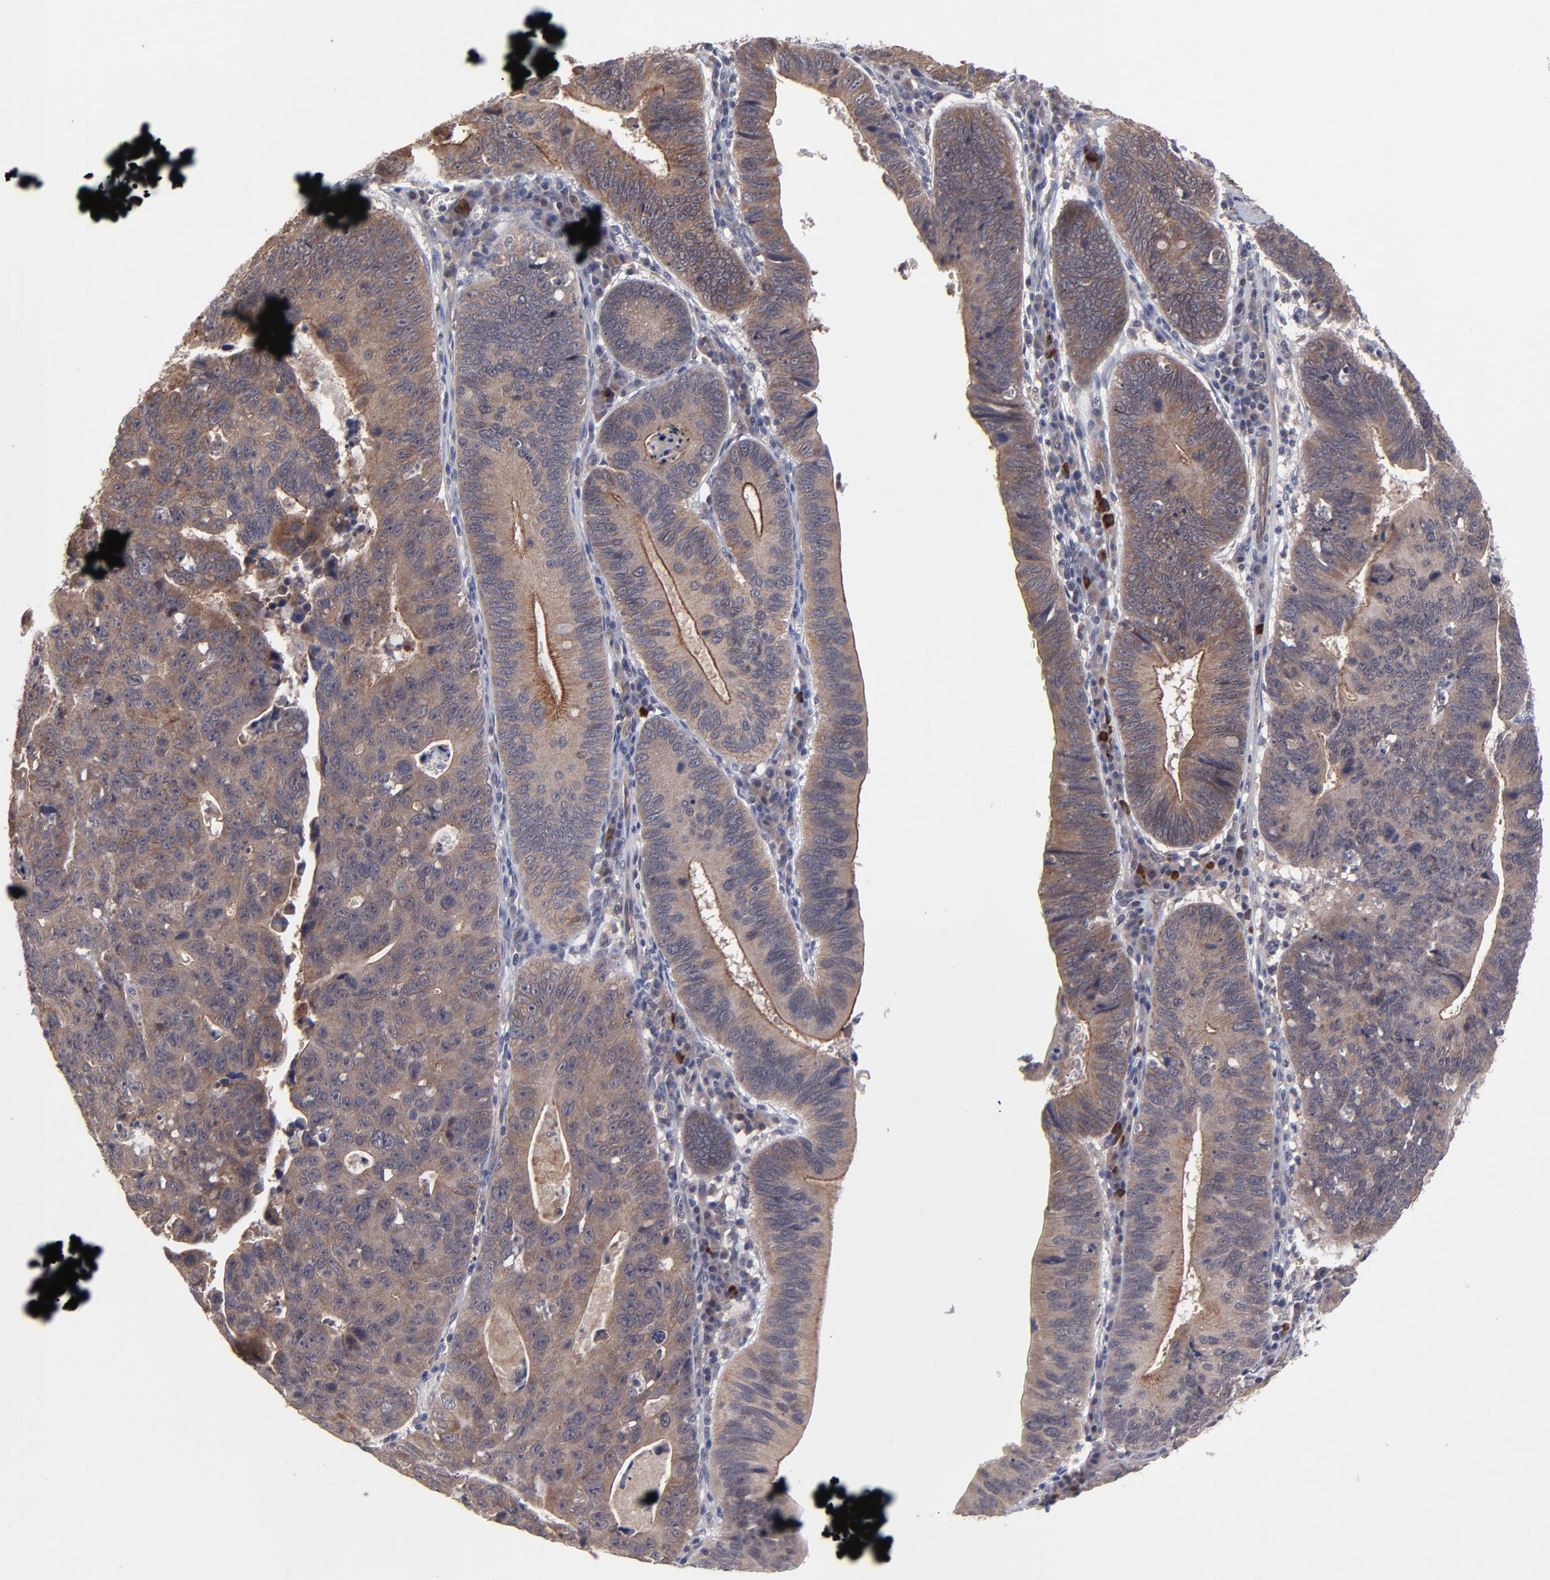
{"staining": {"intensity": "moderate", "quantity": ">75%", "location": "cytoplasmic/membranous"}, "tissue": "stomach cancer", "cell_type": "Tumor cells", "image_type": "cancer", "snomed": [{"axis": "morphology", "description": "Adenocarcinoma, NOS"}, {"axis": "topography", "description": "Stomach"}], "caption": "Immunohistochemistry (IHC) photomicrograph of human stomach cancer stained for a protein (brown), which demonstrates medium levels of moderate cytoplasmic/membranous expression in about >75% of tumor cells.", "gene": "ZNF780B", "patient": {"sex": "male", "age": 59}}